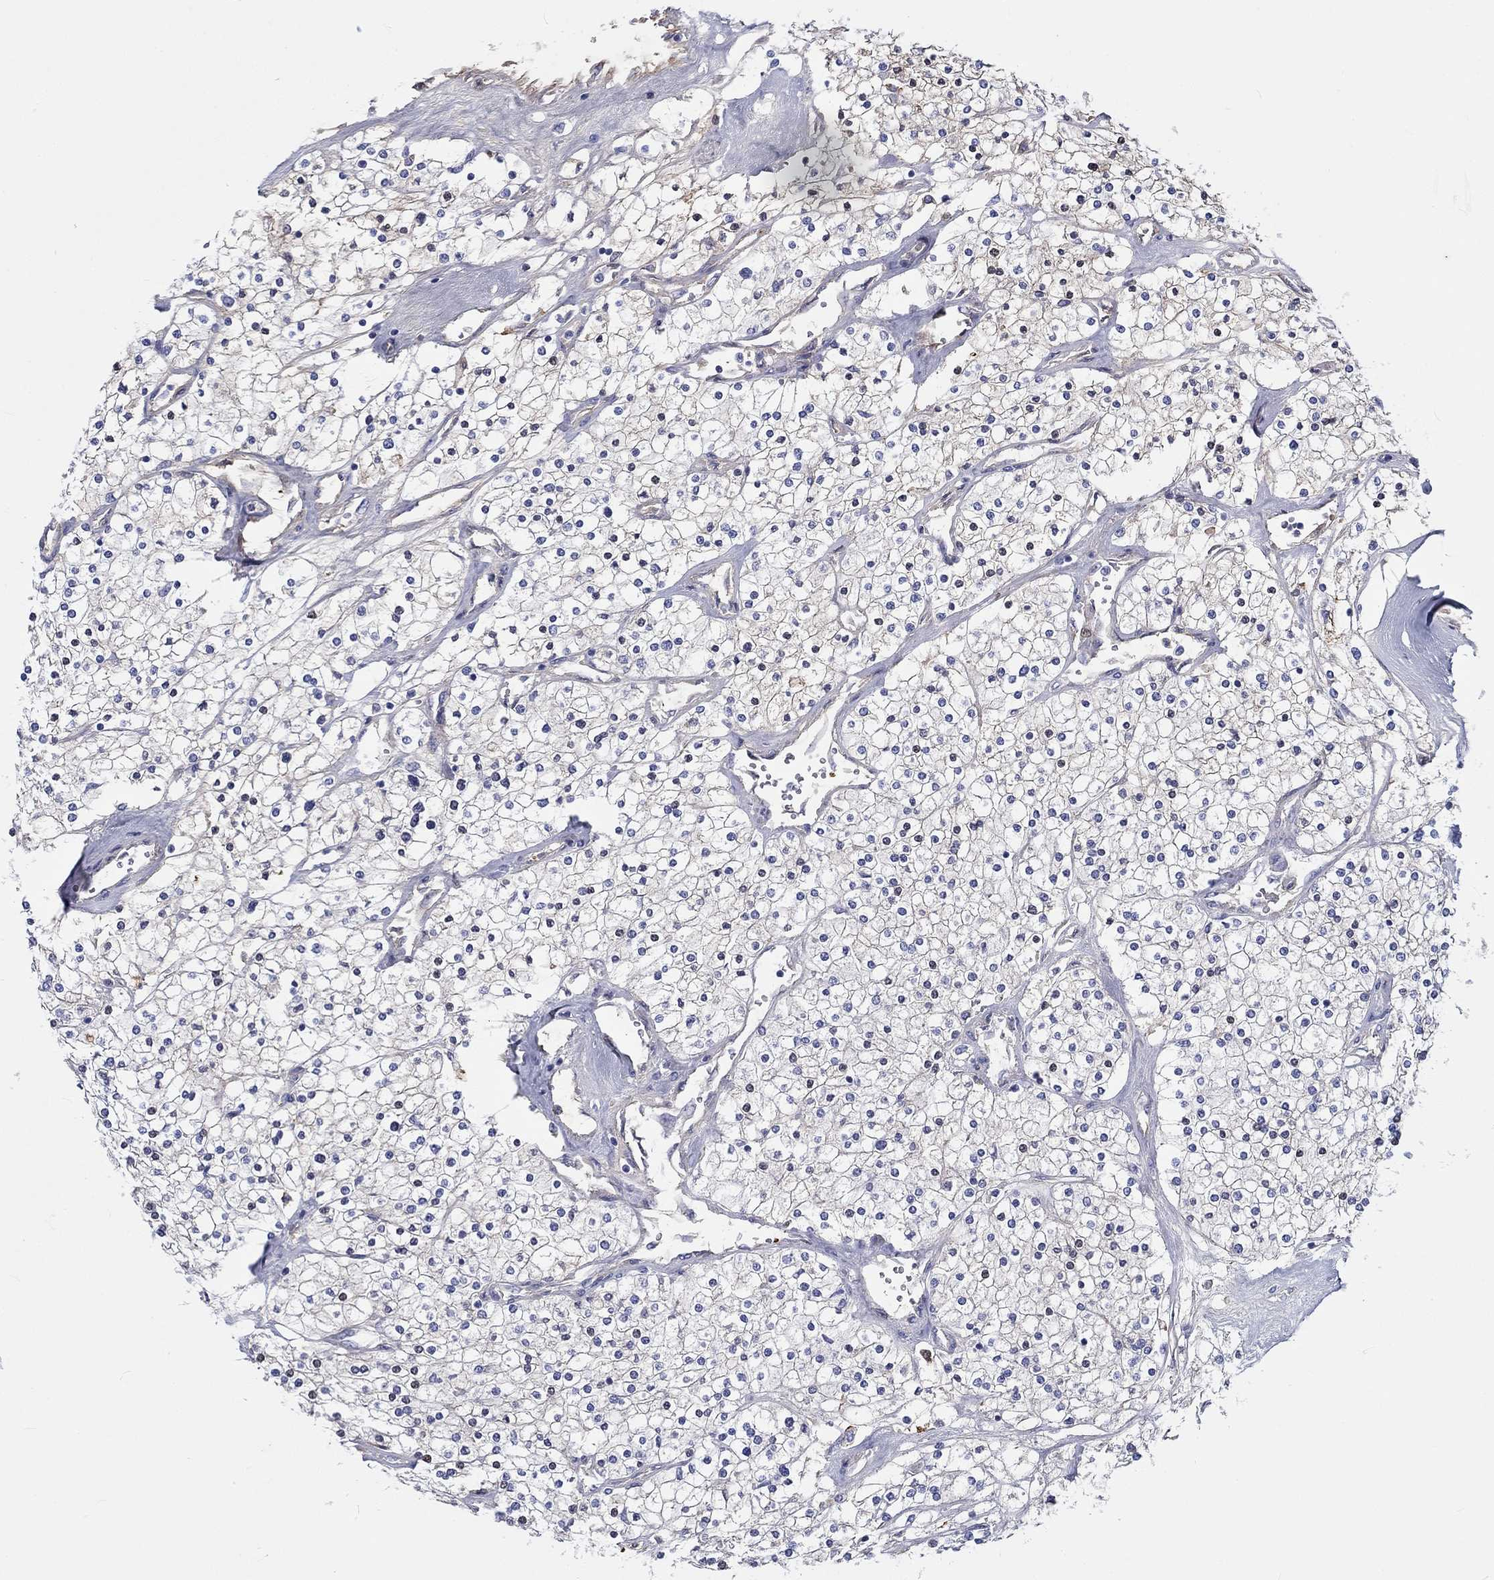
{"staining": {"intensity": "negative", "quantity": "none", "location": "none"}, "tissue": "renal cancer", "cell_type": "Tumor cells", "image_type": "cancer", "snomed": [{"axis": "morphology", "description": "Adenocarcinoma, NOS"}, {"axis": "topography", "description": "Kidney"}], "caption": "Immunohistochemistry histopathology image of human adenocarcinoma (renal) stained for a protein (brown), which reveals no staining in tumor cells.", "gene": "CDY2B", "patient": {"sex": "male", "age": 80}}